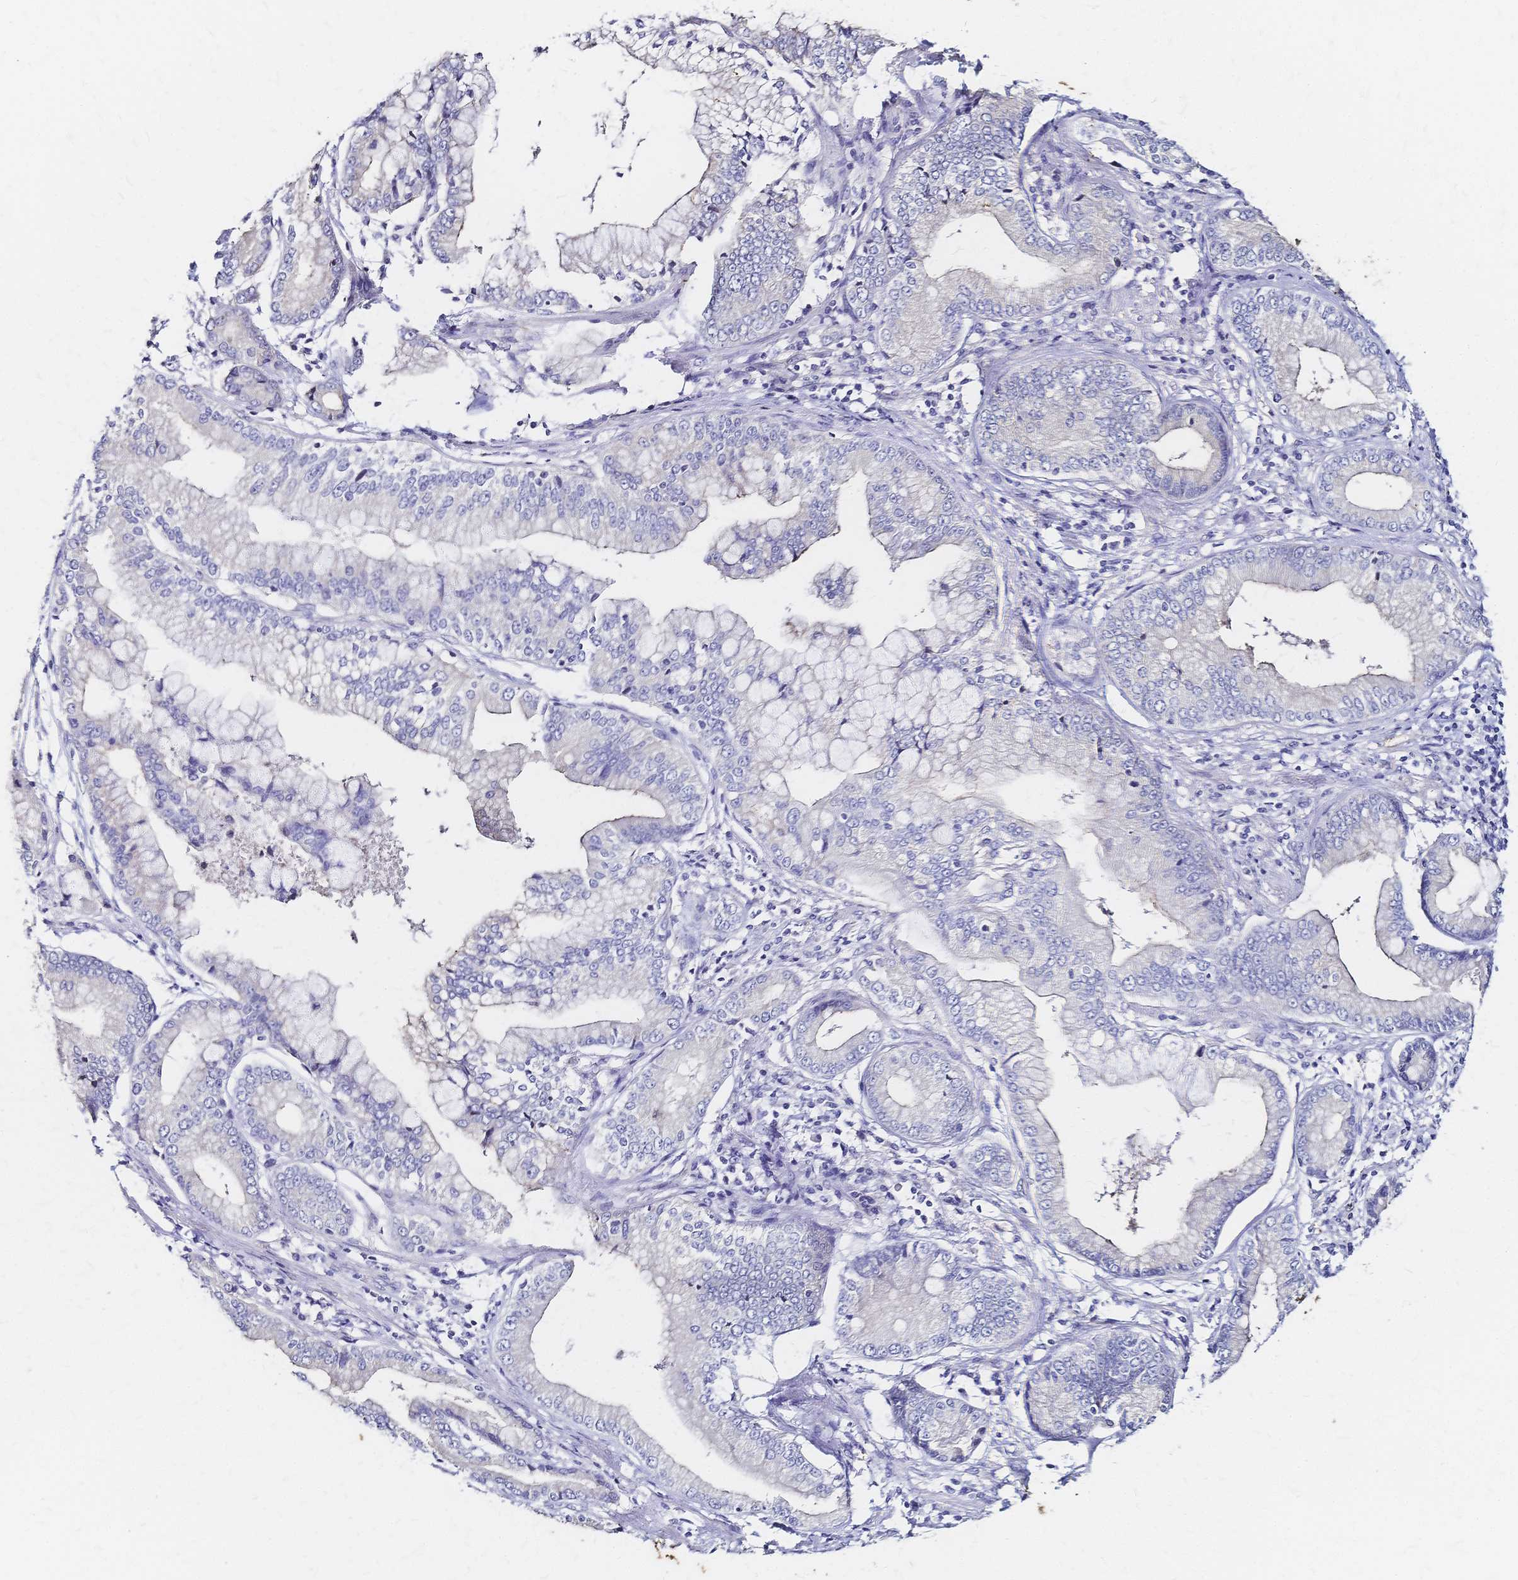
{"staining": {"intensity": "negative", "quantity": "none", "location": "none"}, "tissue": "stomach cancer", "cell_type": "Tumor cells", "image_type": "cancer", "snomed": [{"axis": "morphology", "description": "Adenocarcinoma, NOS"}, {"axis": "topography", "description": "Stomach, upper"}], "caption": "The micrograph demonstrates no significant staining in tumor cells of stomach adenocarcinoma.", "gene": "SLC5A1", "patient": {"sex": "female", "age": 74}}